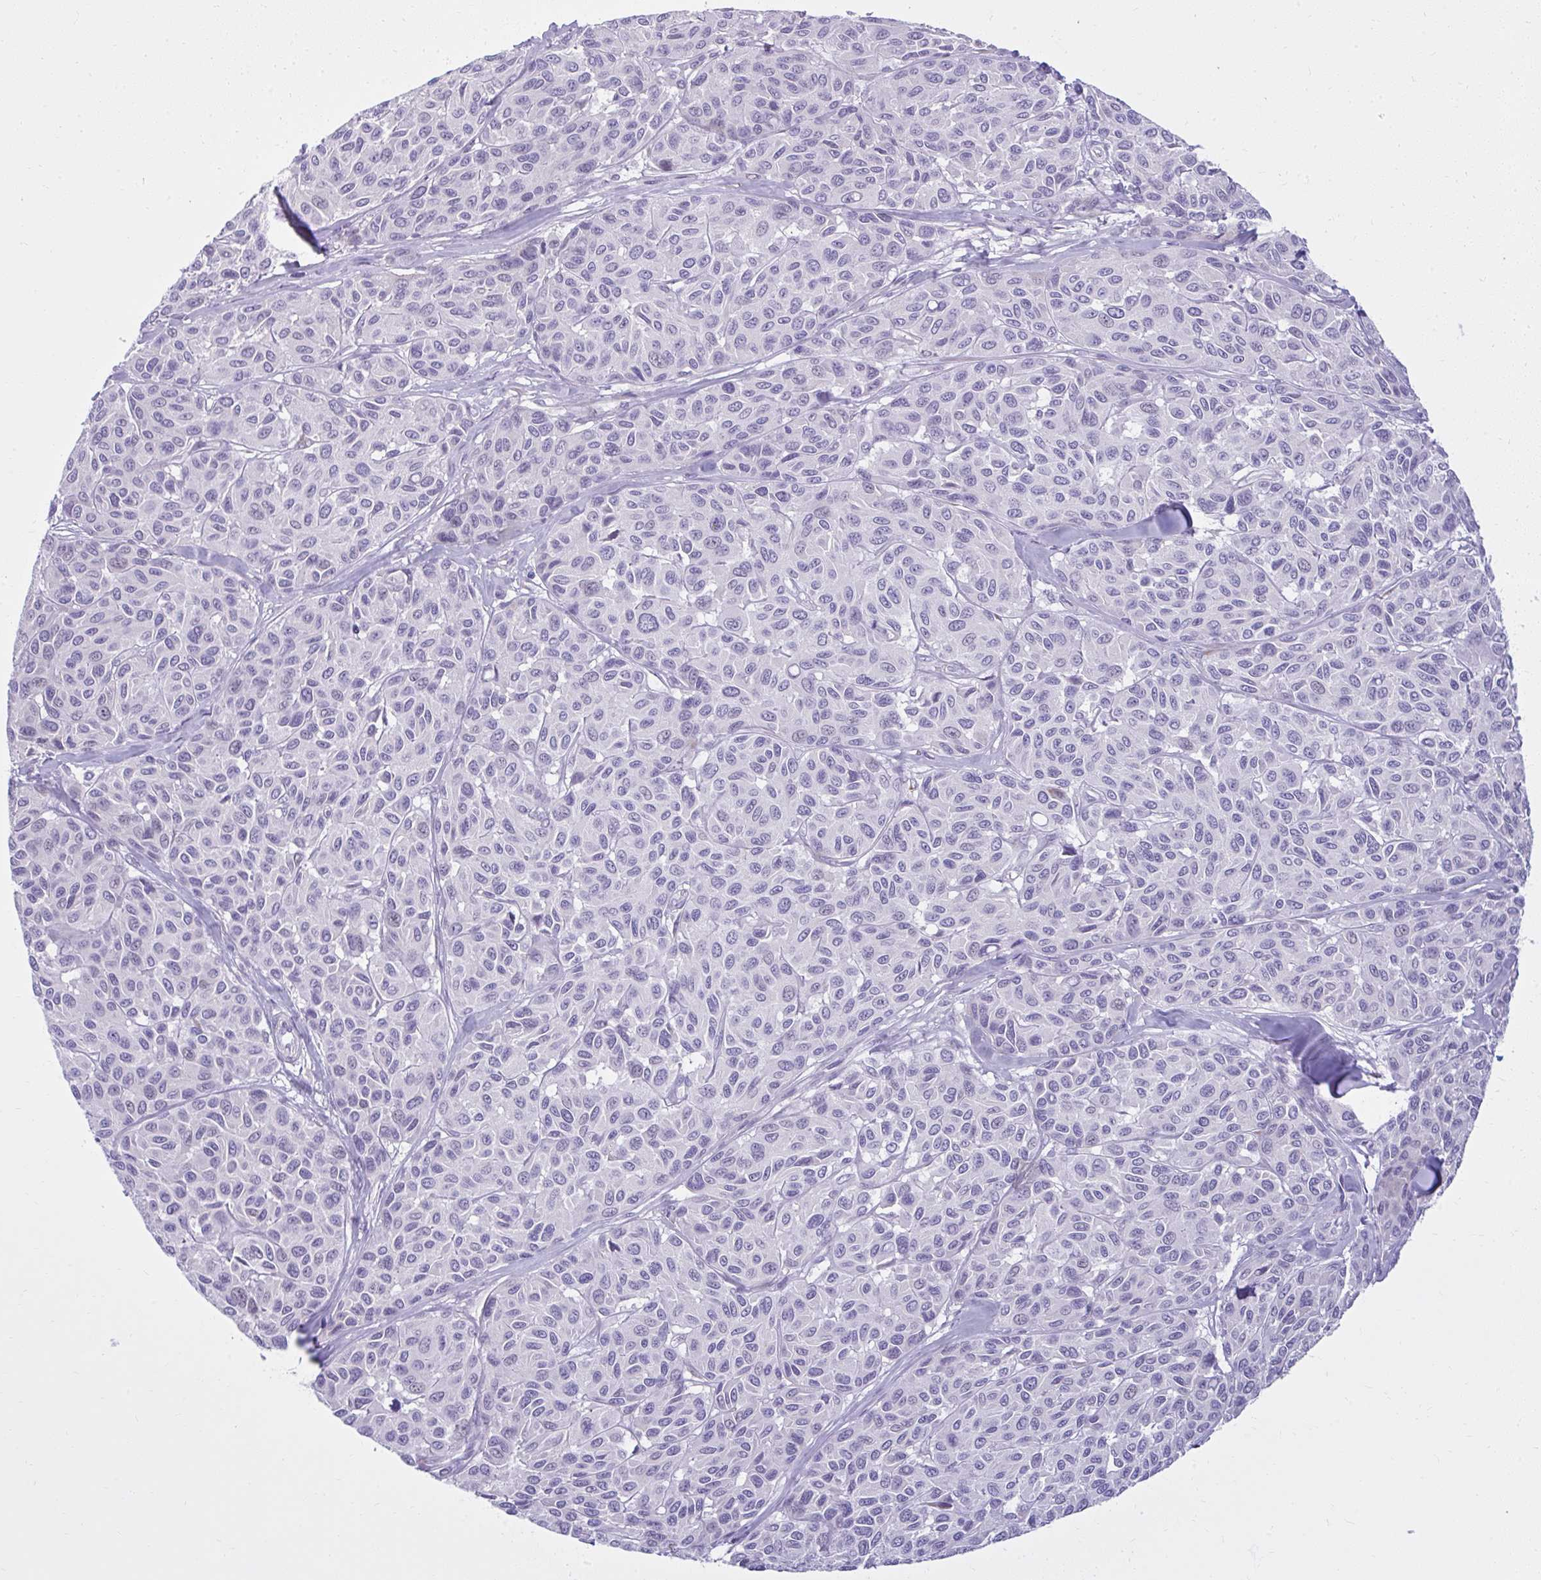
{"staining": {"intensity": "negative", "quantity": "none", "location": "none"}, "tissue": "melanoma", "cell_type": "Tumor cells", "image_type": "cancer", "snomed": [{"axis": "morphology", "description": "Malignant melanoma, NOS"}, {"axis": "topography", "description": "Skin"}], "caption": "High magnification brightfield microscopy of malignant melanoma stained with DAB (brown) and counterstained with hematoxylin (blue): tumor cells show no significant positivity. (DAB (3,3'-diaminobenzidine) immunohistochemistry (IHC) visualized using brightfield microscopy, high magnification).", "gene": "PRAP1", "patient": {"sex": "female", "age": 66}}